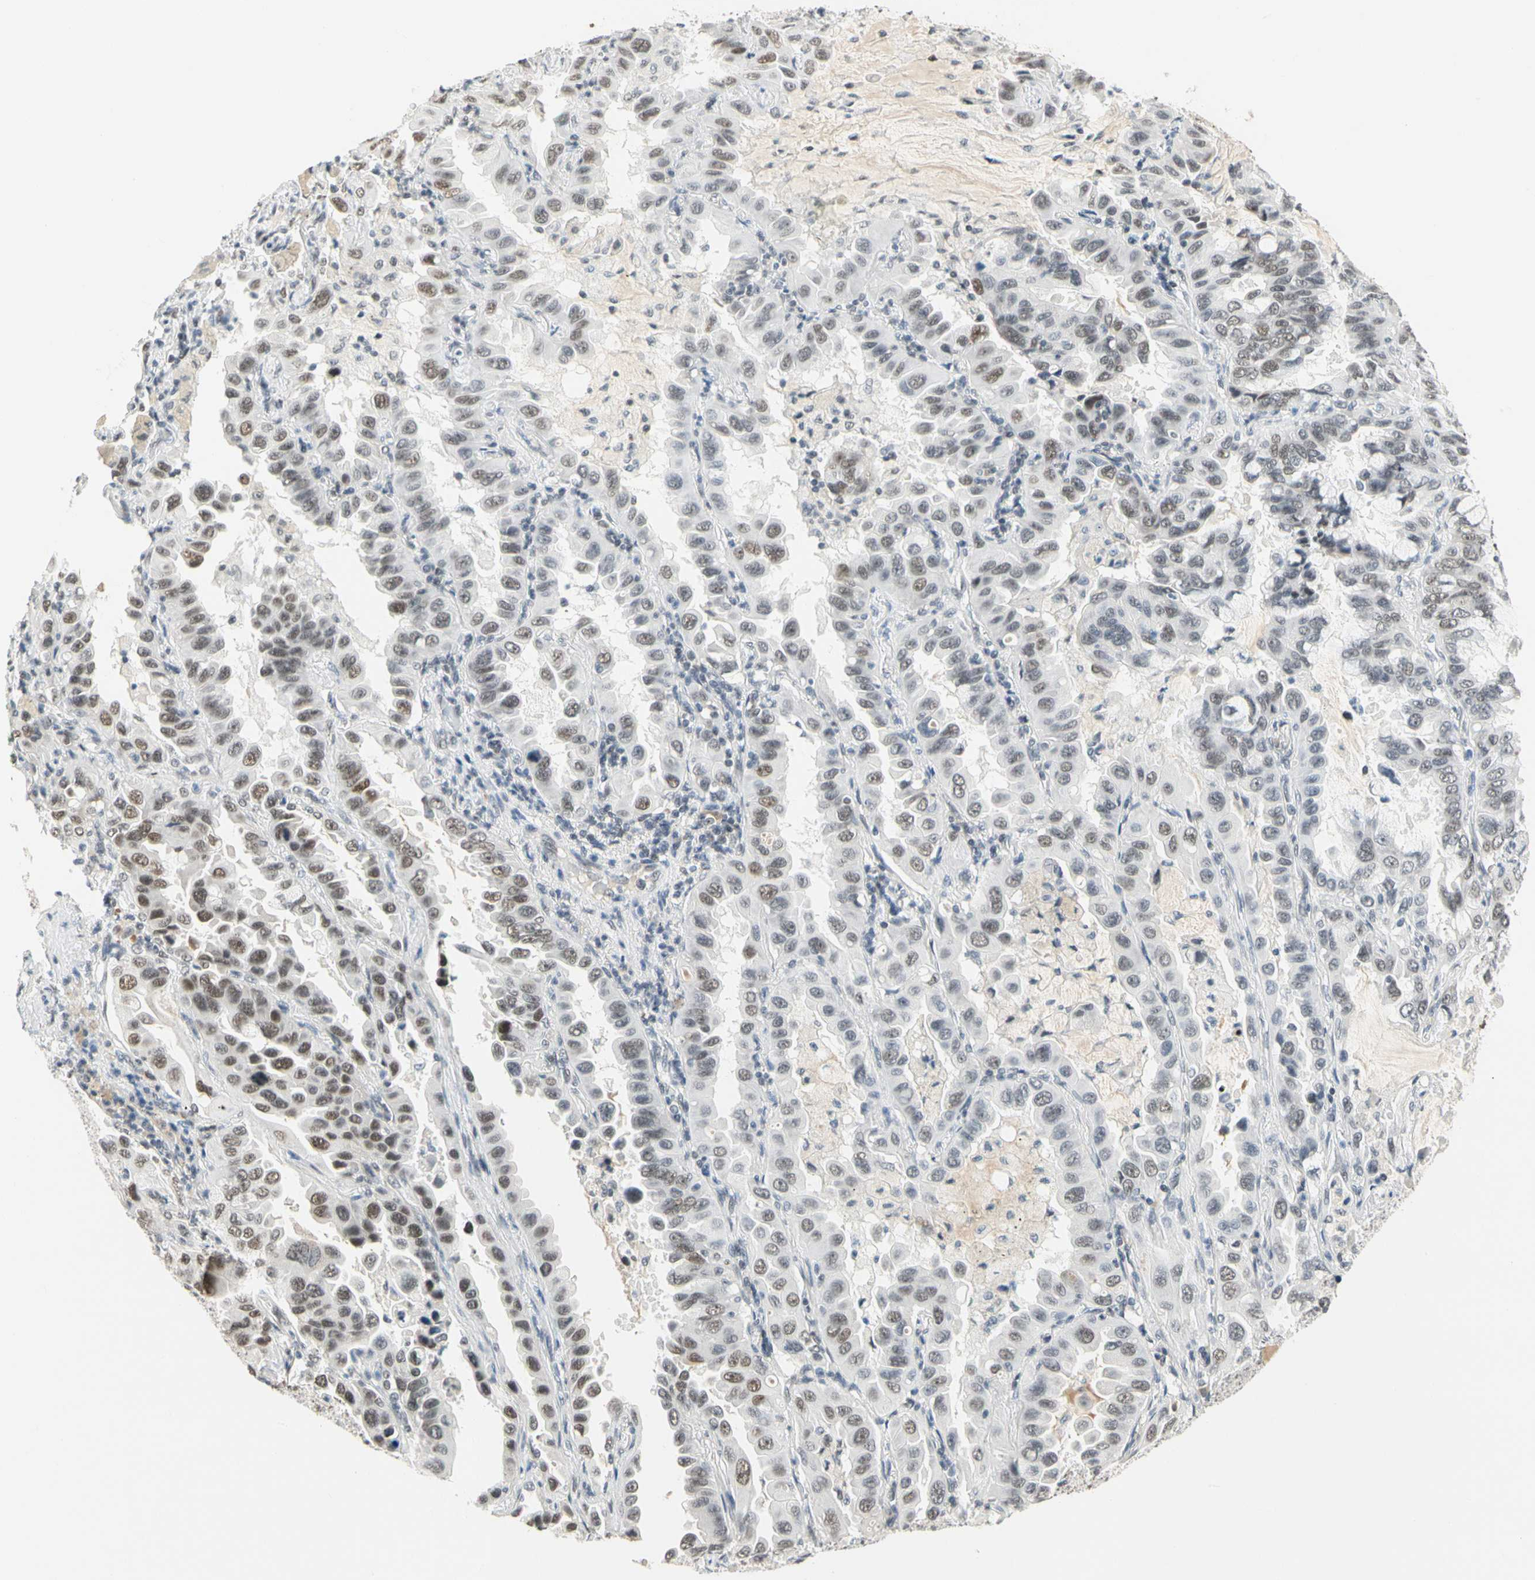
{"staining": {"intensity": "moderate", "quantity": "<25%", "location": "nuclear"}, "tissue": "lung cancer", "cell_type": "Tumor cells", "image_type": "cancer", "snomed": [{"axis": "morphology", "description": "Adenocarcinoma, NOS"}, {"axis": "topography", "description": "Lung"}], "caption": "Immunohistochemistry of human lung cancer reveals low levels of moderate nuclear staining in approximately <25% of tumor cells.", "gene": "ZSCAN16", "patient": {"sex": "male", "age": 64}}